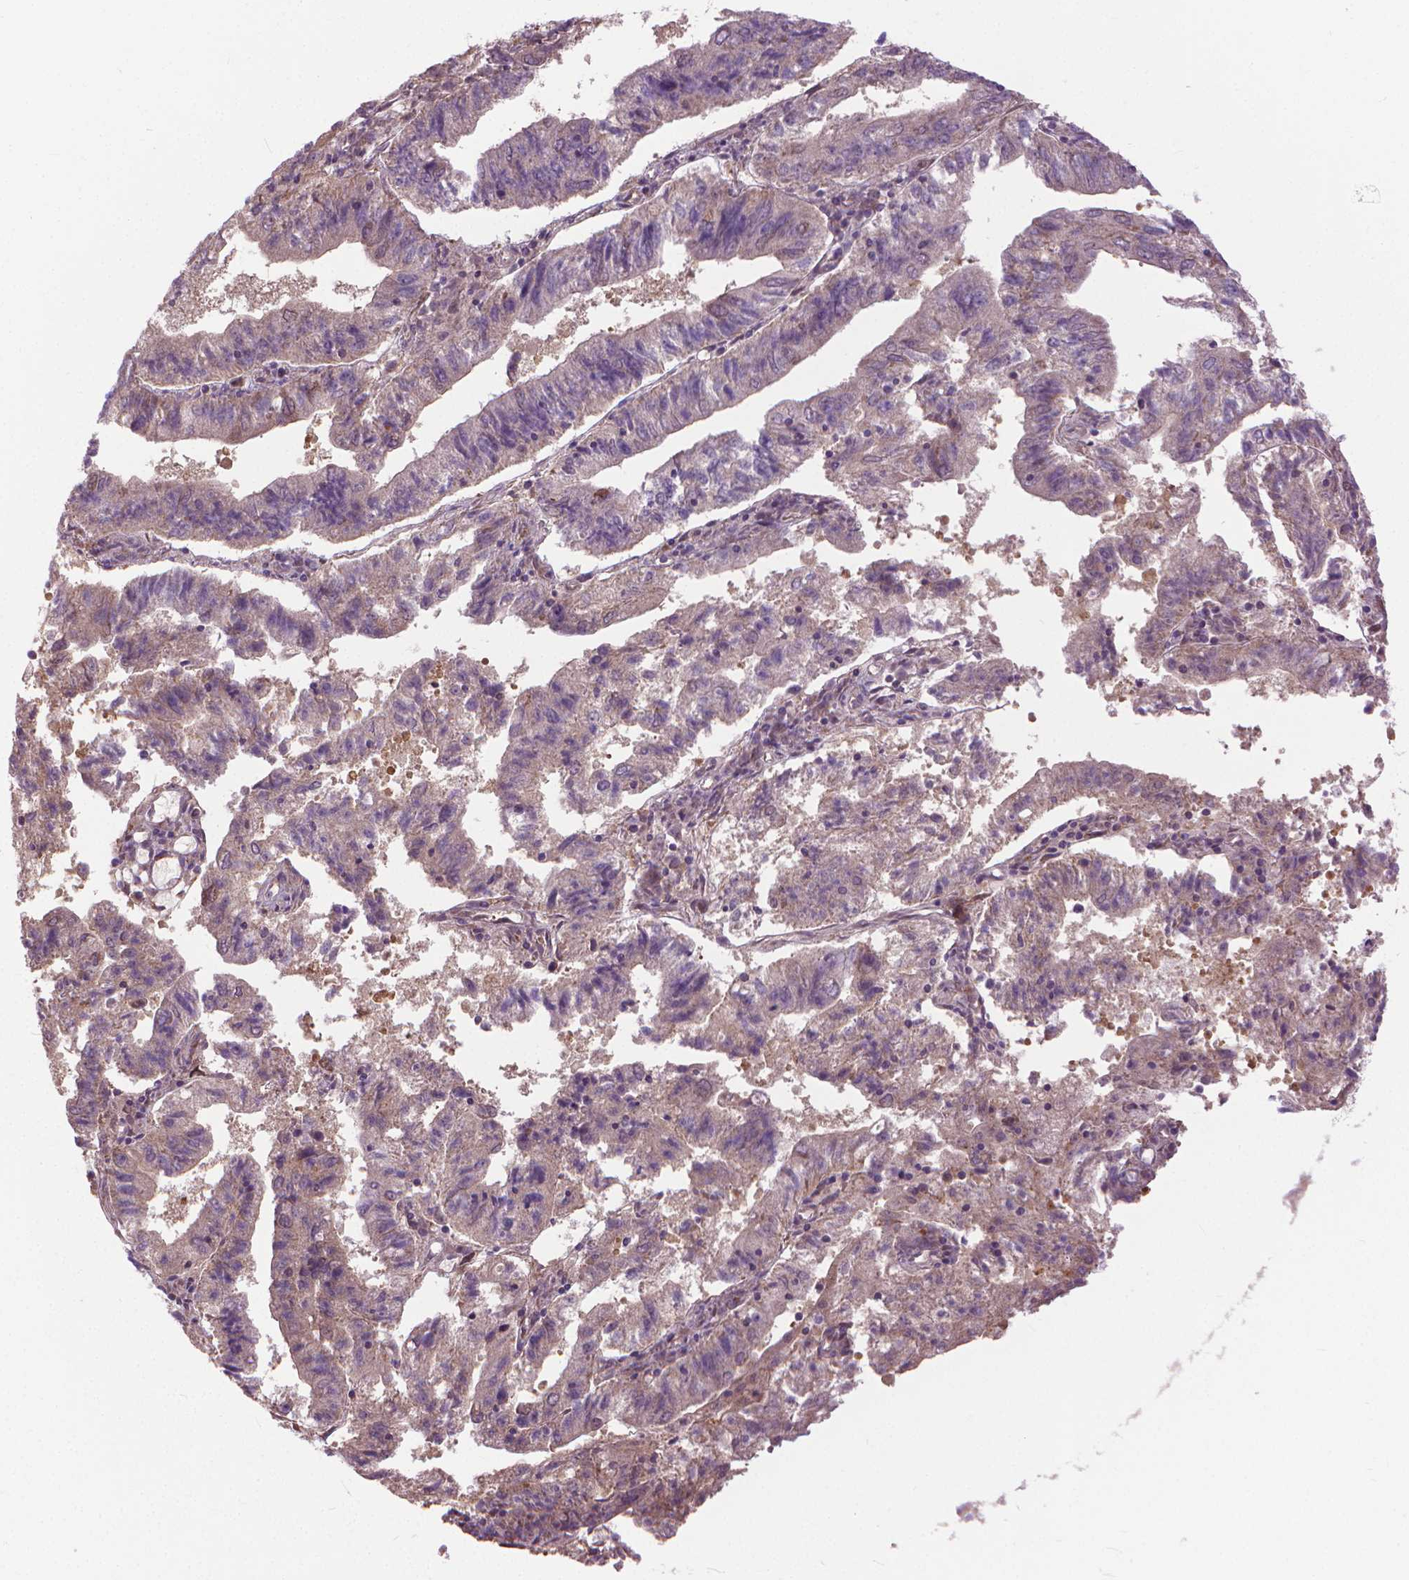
{"staining": {"intensity": "weak", "quantity": "<25%", "location": "cytoplasmic/membranous"}, "tissue": "endometrial cancer", "cell_type": "Tumor cells", "image_type": "cancer", "snomed": [{"axis": "morphology", "description": "Adenocarcinoma, NOS"}, {"axis": "topography", "description": "Endometrium"}], "caption": "Image shows no significant protein staining in tumor cells of adenocarcinoma (endometrial). The staining was performed using DAB (3,3'-diaminobenzidine) to visualize the protein expression in brown, while the nuclei were stained in blue with hematoxylin (Magnification: 20x).", "gene": "NUDT1", "patient": {"sex": "female", "age": 82}}